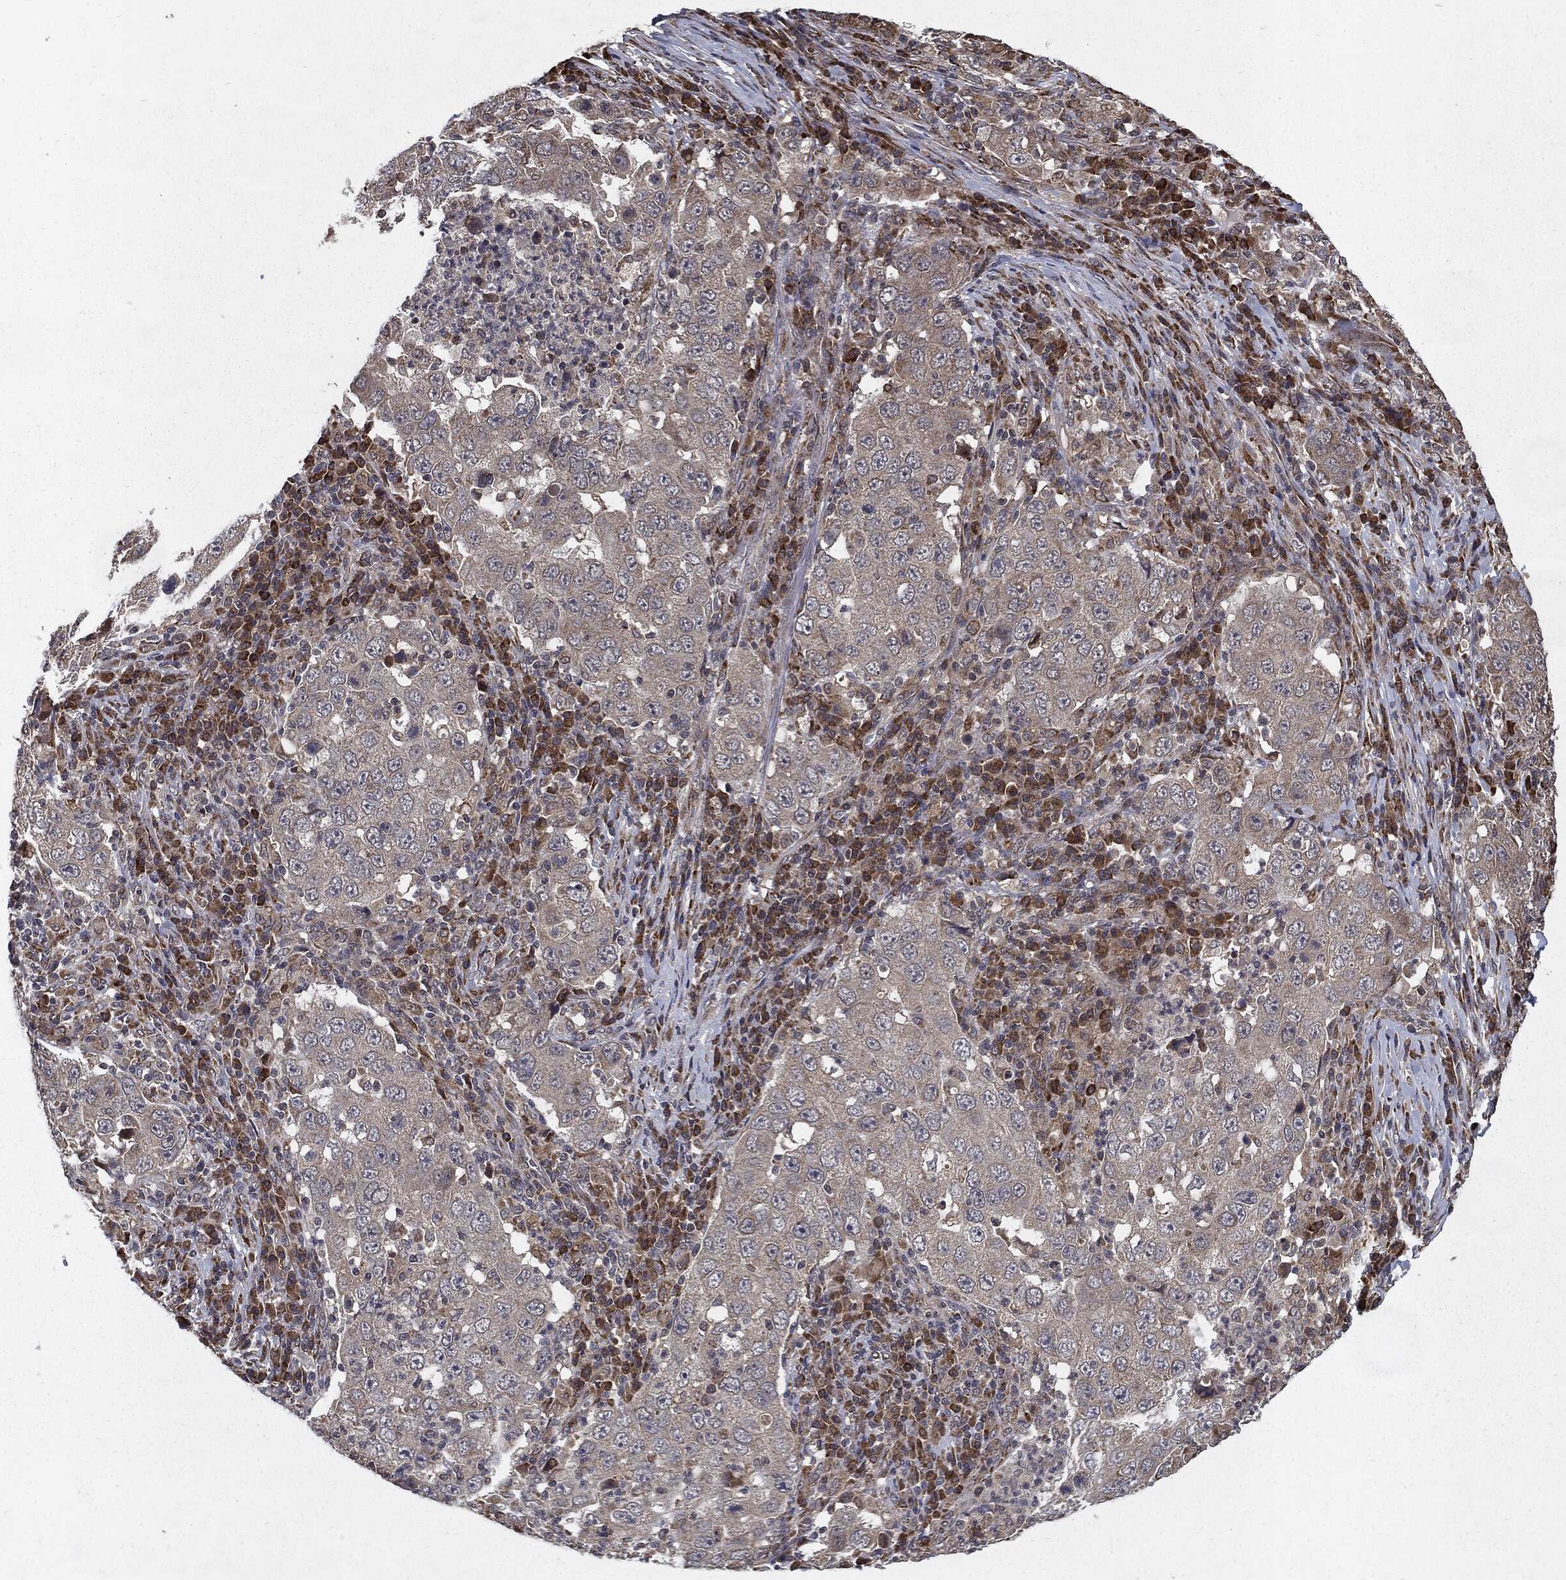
{"staining": {"intensity": "negative", "quantity": "none", "location": "none"}, "tissue": "lung cancer", "cell_type": "Tumor cells", "image_type": "cancer", "snomed": [{"axis": "morphology", "description": "Adenocarcinoma, NOS"}, {"axis": "topography", "description": "Lung"}], "caption": "IHC of human lung adenocarcinoma demonstrates no positivity in tumor cells. (Immunohistochemistry, brightfield microscopy, high magnification).", "gene": "HDAC5", "patient": {"sex": "male", "age": 73}}